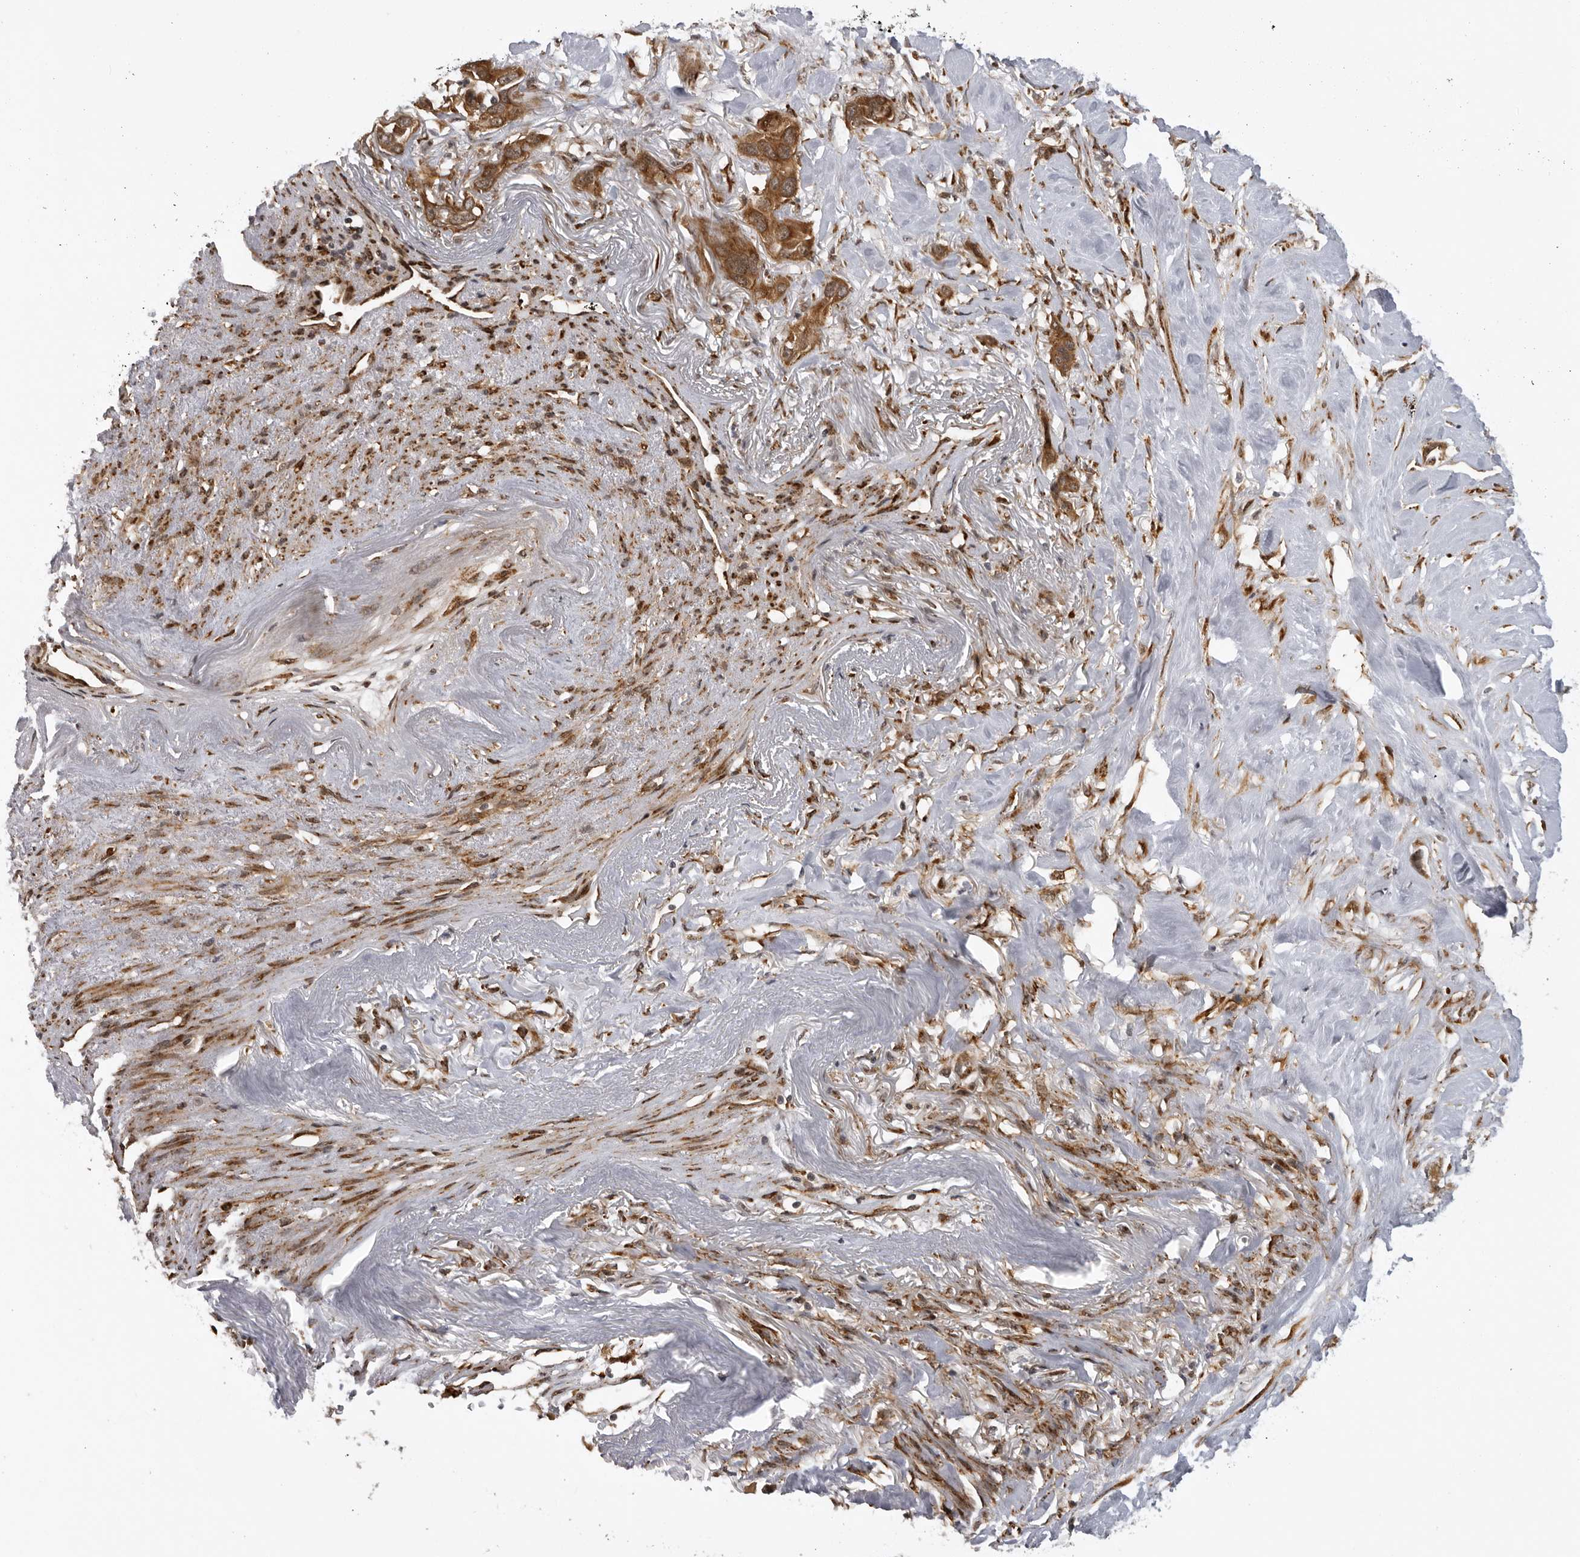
{"staining": {"intensity": "strong", "quantity": ">75%", "location": "cytoplasmic/membranous"}, "tissue": "pancreatic cancer", "cell_type": "Tumor cells", "image_type": "cancer", "snomed": [{"axis": "morphology", "description": "Adenocarcinoma, NOS"}, {"axis": "topography", "description": "Pancreas"}], "caption": "Pancreatic adenocarcinoma stained for a protein shows strong cytoplasmic/membranous positivity in tumor cells. The staining was performed using DAB (3,3'-diaminobenzidine) to visualize the protein expression in brown, while the nuclei were stained in blue with hematoxylin (Magnification: 20x).", "gene": "DNAH14", "patient": {"sex": "female", "age": 60}}